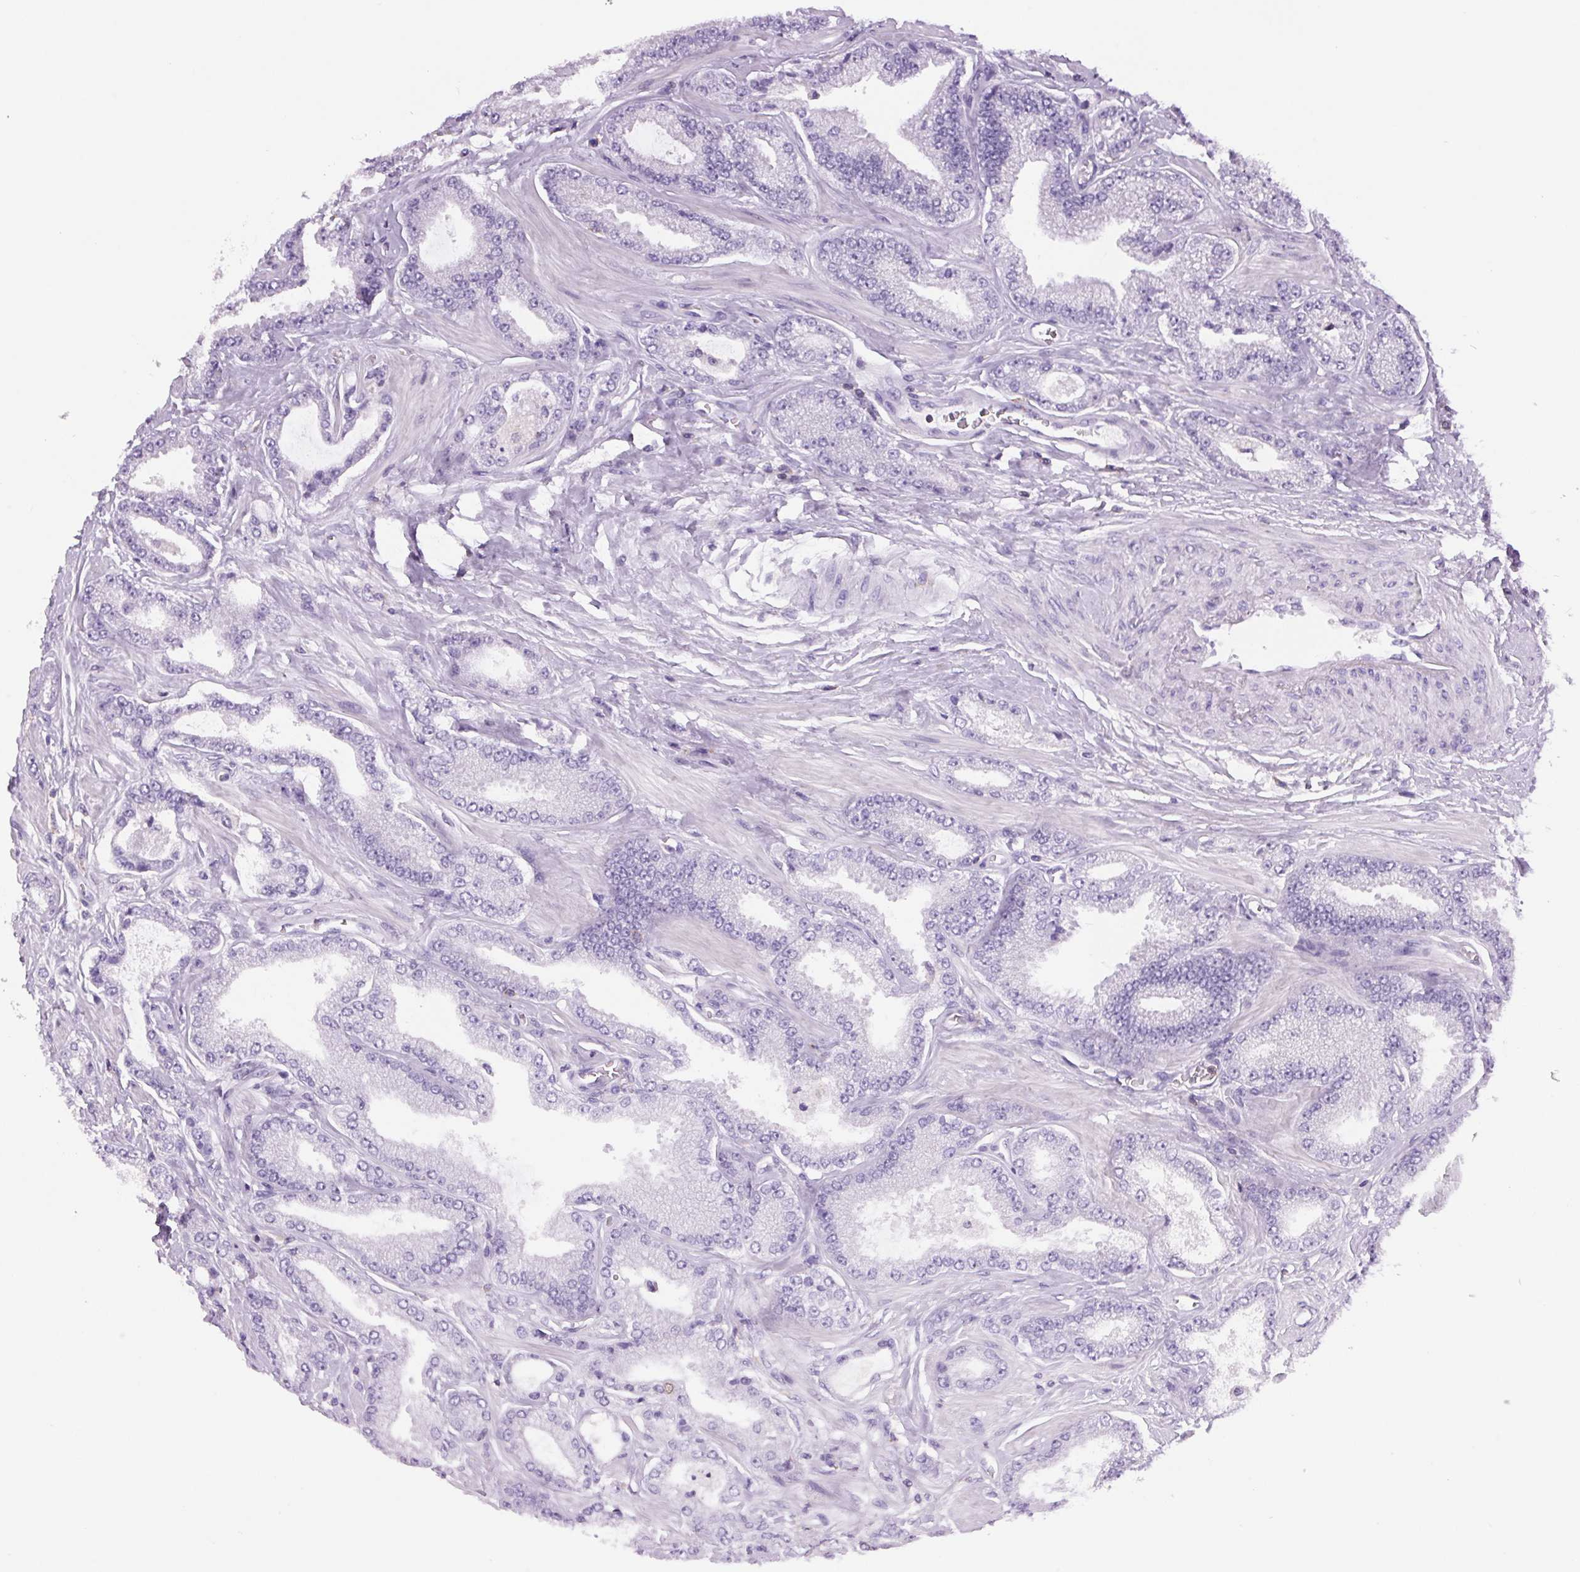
{"staining": {"intensity": "negative", "quantity": "none", "location": "none"}, "tissue": "prostate cancer", "cell_type": "Tumor cells", "image_type": "cancer", "snomed": [{"axis": "morphology", "description": "Adenocarcinoma, Low grade"}, {"axis": "topography", "description": "Prostate"}], "caption": "Tumor cells are negative for brown protein staining in prostate cancer. (DAB IHC visualized using brightfield microscopy, high magnification).", "gene": "S100A2", "patient": {"sex": "male", "age": 55}}